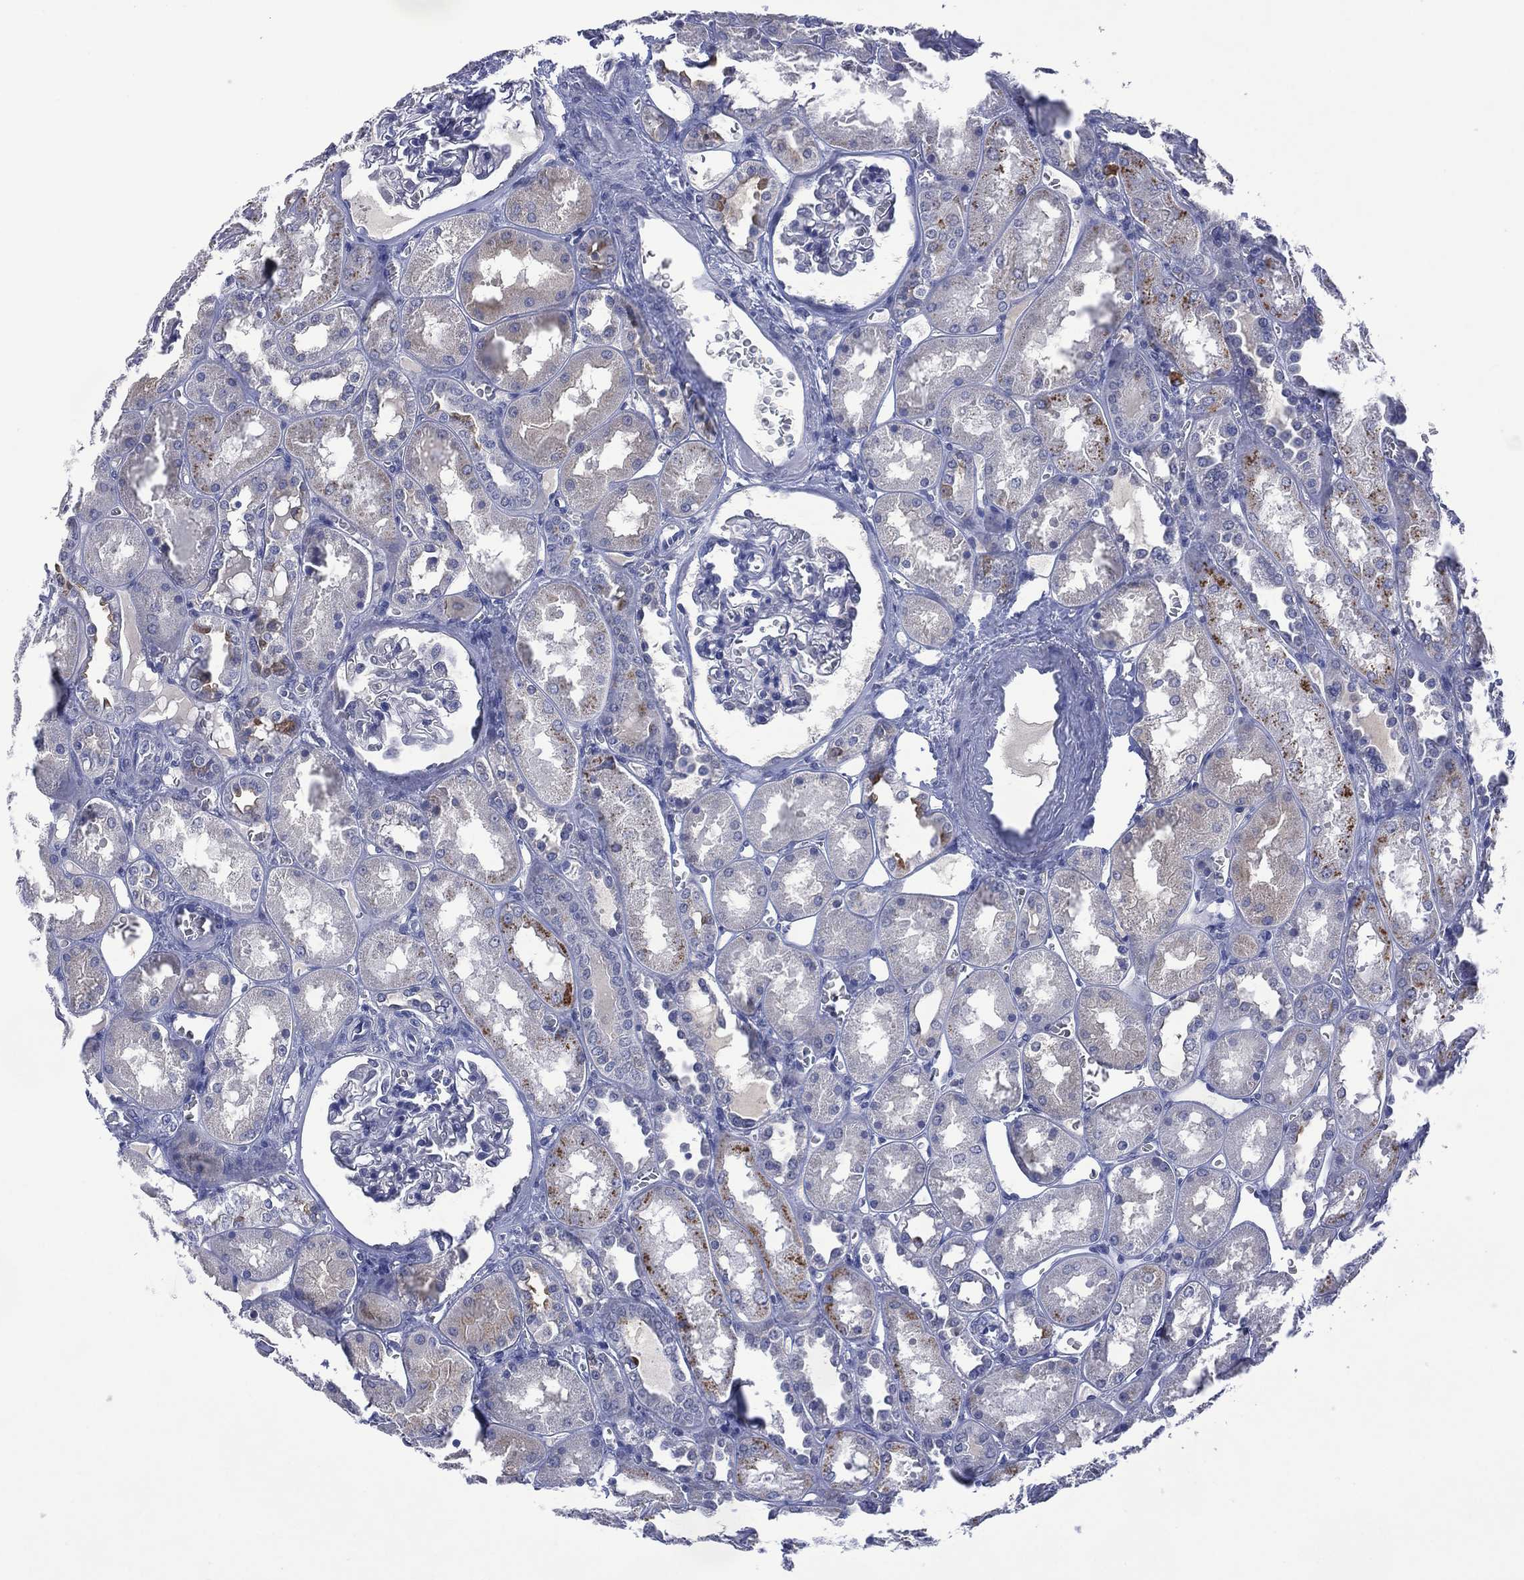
{"staining": {"intensity": "negative", "quantity": "none", "location": "none"}, "tissue": "kidney", "cell_type": "Cells in glomeruli", "image_type": "normal", "snomed": [{"axis": "morphology", "description": "Normal tissue, NOS"}, {"axis": "topography", "description": "Kidney"}], "caption": "This is a image of IHC staining of benign kidney, which shows no expression in cells in glomeruli.", "gene": "ASB10", "patient": {"sex": "male", "age": 73}}